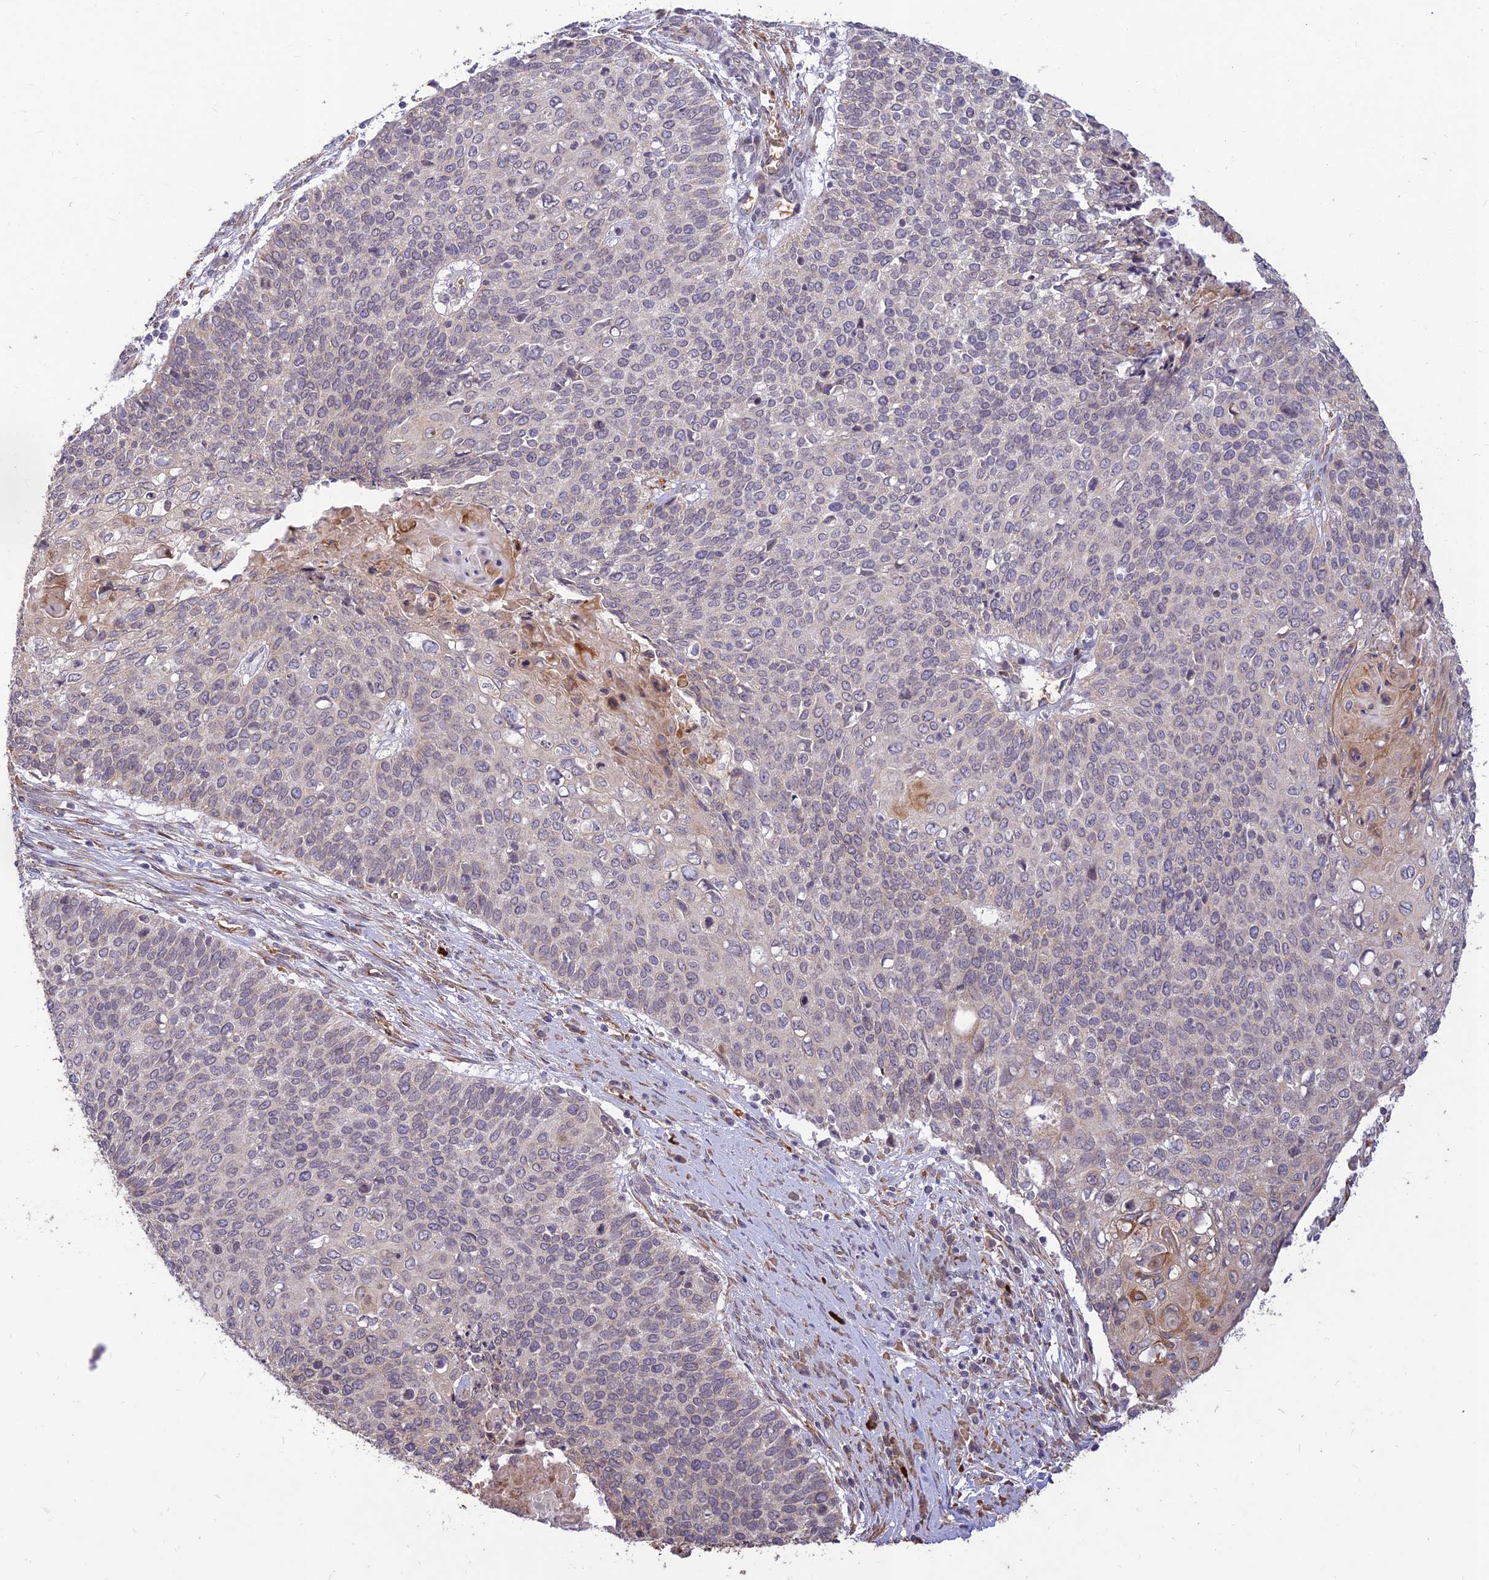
{"staining": {"intensity": "weak", "quantity": "<25%", "location": "cytoplasmic/membranous"}, "tissue": "cervical cancer", "cell_type": "Tumor cells", "image_type": "cancer", "snomed": [{"axis": "morphology", "description": "Squamous cell carcinoma, NOS"}, {"axis": "topography", "description": "Cervix"}], "caption": "This is an immunohistochemistry (IHC) micrograph of human cervical squamous cell carcinoma. There is no staining in tumor cells.", "gene": "PPP1R11", "patient": {"sex": "female", "age": 39}}